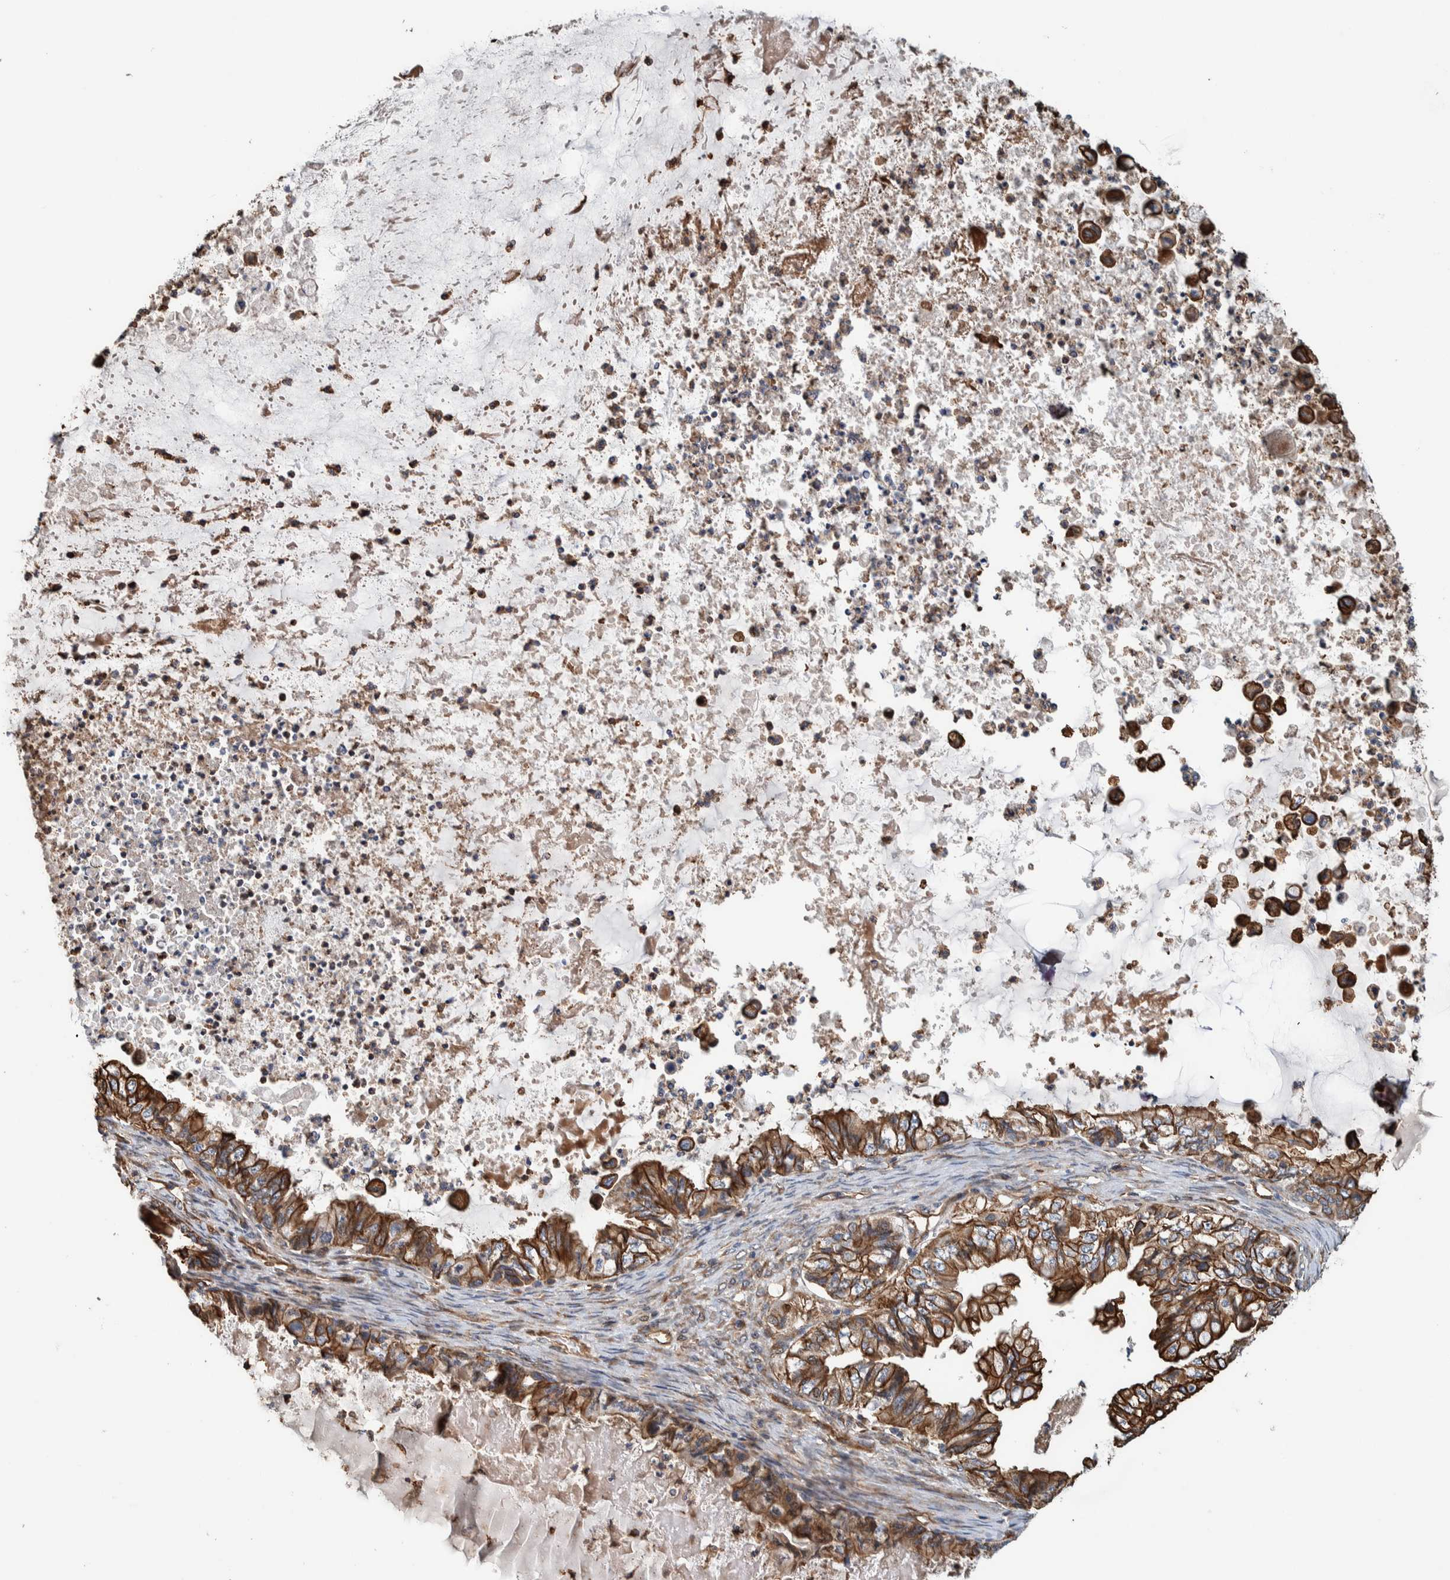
{"staining": {"intensity": "strong", "quantity": ">75%", "location": "cytoplasmic/membranous"}, "tissue": "ovarian cancer", "cell_type": "Tumor cells", "image_type": "cancer", "snomed": [{"axis": "morphology", "description": "Cystadenocarcinoma, mucinous, NOS"}, {"axis": "topography", "description": "Ovary"}], "caption": "Tumor cells show high levels of strong cytoplasmic/membranous expression in approximately >75% of cells in human mucinous cystadenocarcinoma (ovarian). Nuclei are stained in blue.", "gene": "PKD1L1", "patient": {"sex": "female", "age": 80}}